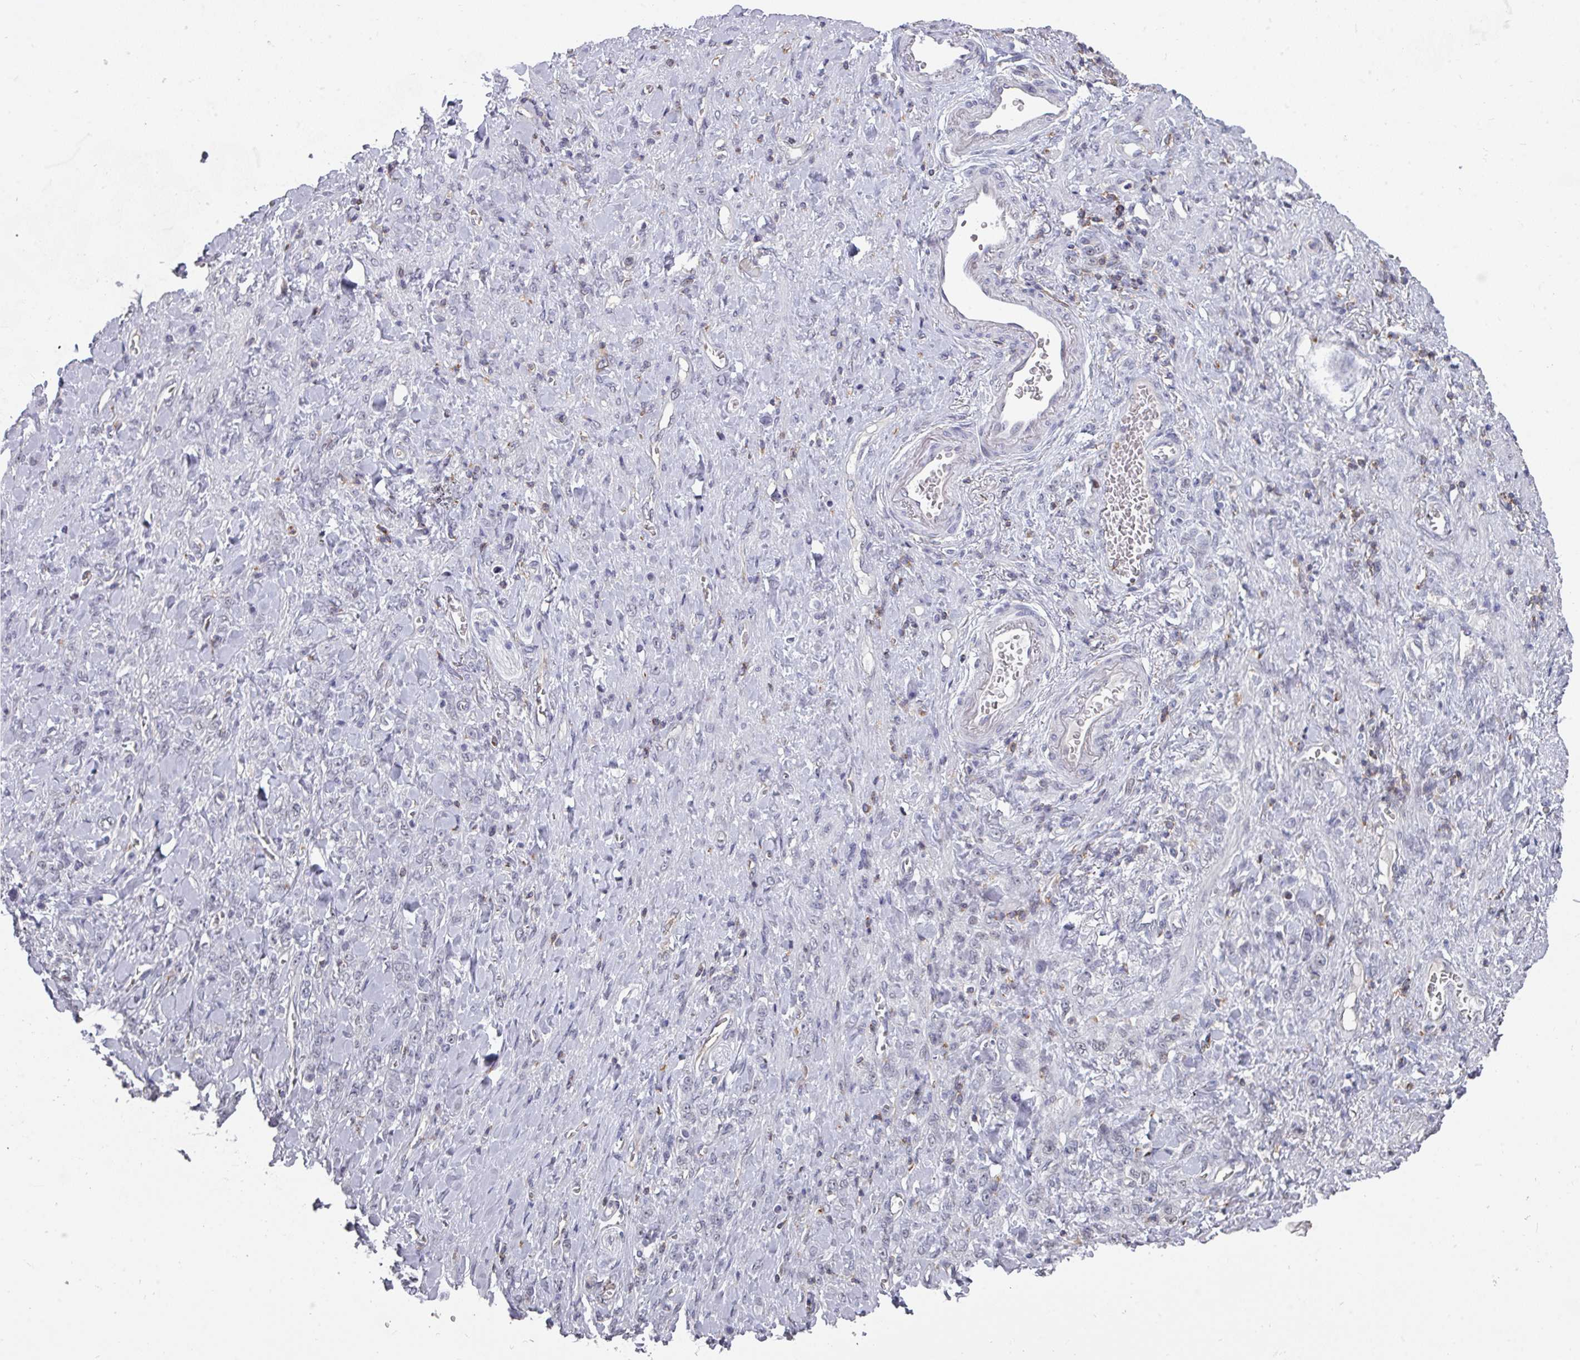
{"staining": {"intensity": "negative", "quantity": "none", "location": "none"}, "tissue": "stomach cancer", "cell_type": "Tumor cells", "image_type": "cancer", "snomed": [{"axis": "morphology", "description": "Normal tissue, NOS"}, {"axis": "morphology", "description": "Adenocarcinoma, NOS"}, {"axis": "topography", "description": "Stomach"}], "caption": "High power microscopy histopathology image of an immunohistochemistry (IHC) micrograph of adenocarcinoma (stomach), revealing no significant expression in tumor cells.", "gene": "RASAL3", "patient": {"sex": "male", "age": 82}}